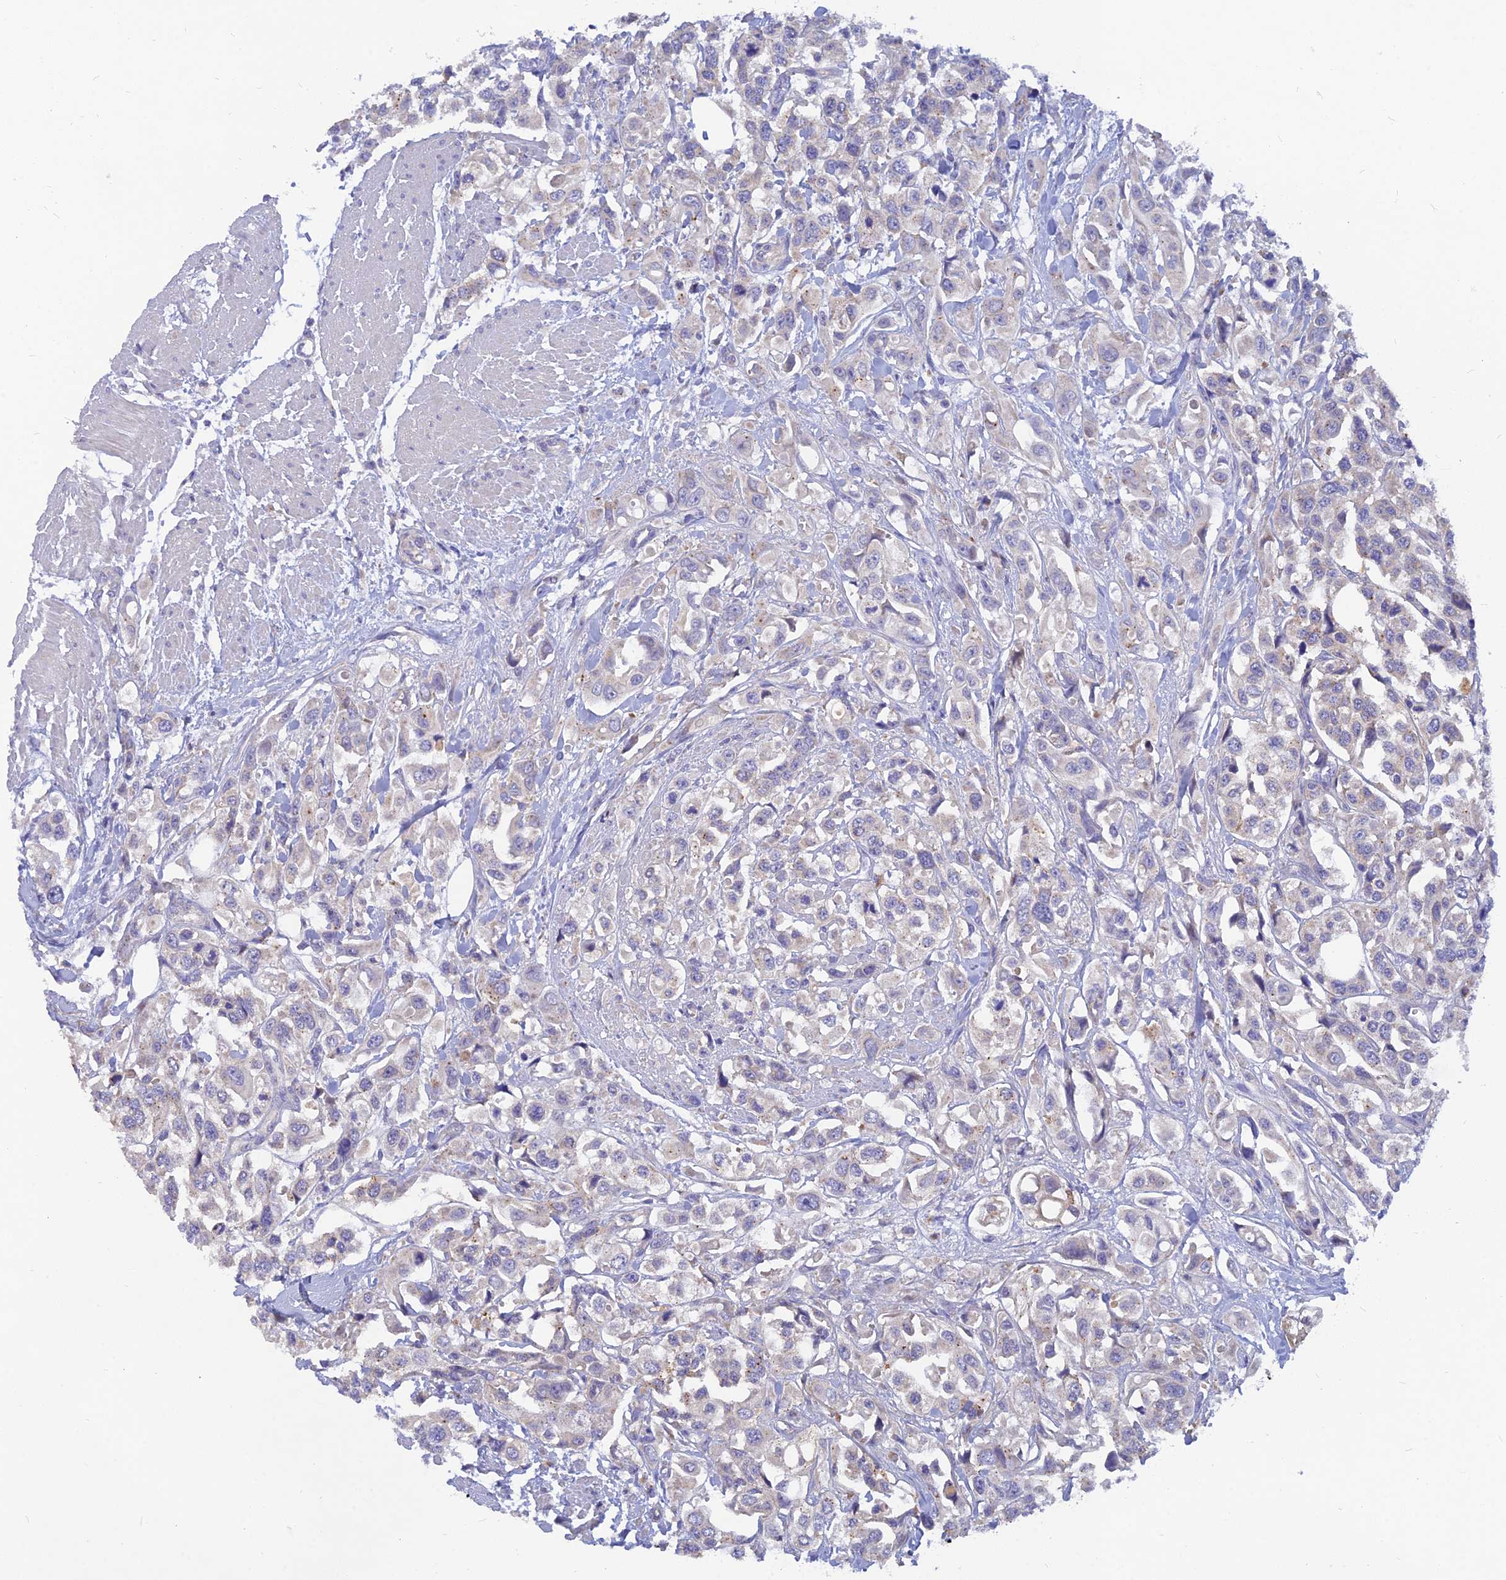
{"staining": {"intensity": "weak", "quantity": "<25%", "location": "cytoplasmic/membranous"}, "tissue": "urothelial cancer", "cell_type": "Tumor cells", "image_type": "cancer", "snomed": [{"axis": "morphology", "description": "Urothelial carcinoma, High grade"}, {"axis": "topography", "description": "Urinary bladder"}], "caption": "A histopathology image of urothelial carcinoma (high-grade) stained for a protein shows no brown staining in tumor cells. Nuclei are stained in blue.", "gene": "CACNA1B", "patient": {"sex": "male", "age": 67}}